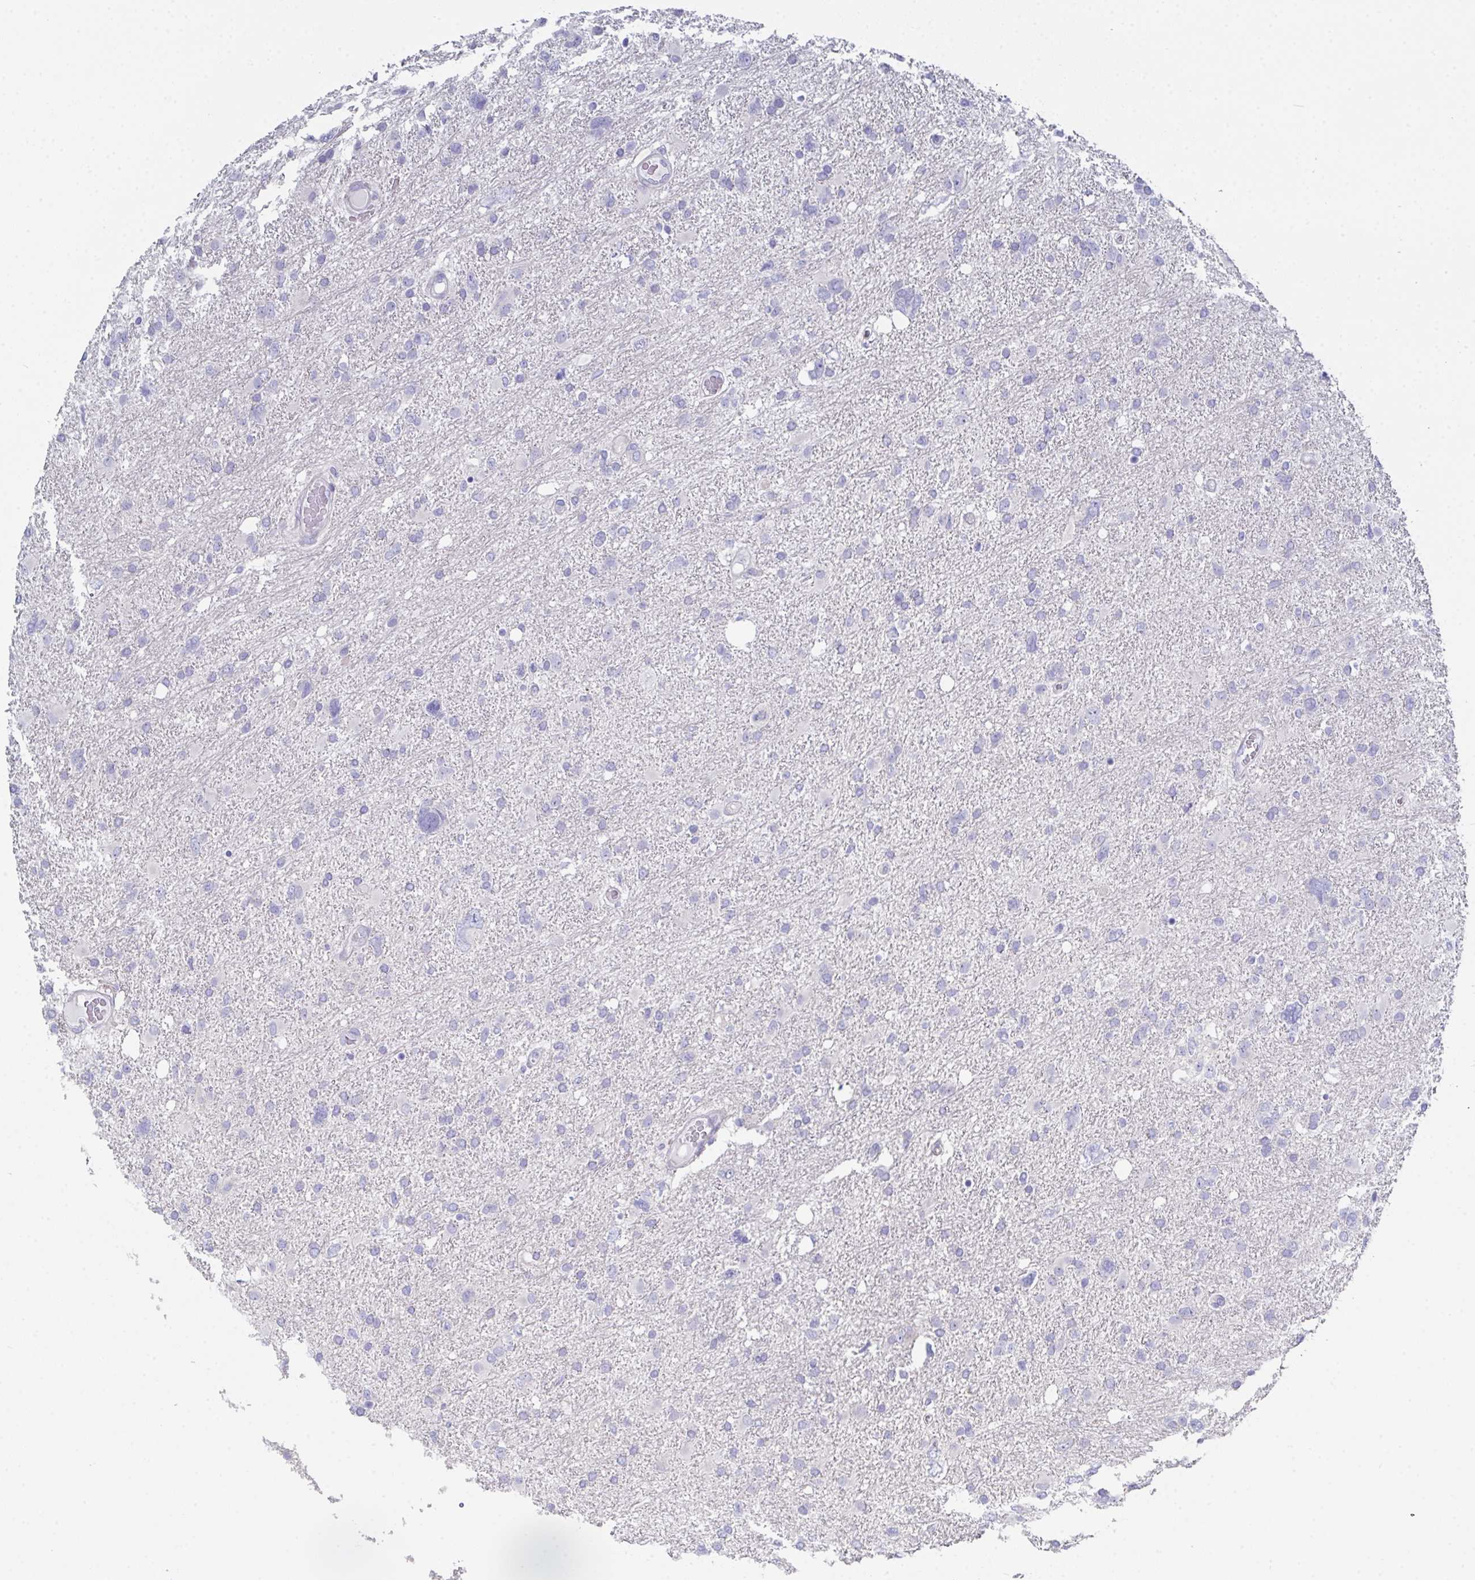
{"staining": {"intensity": "negative", "quantity": "none", "location": "none"}, "tissue": "glioma", "cell_type": "Tumor cells", "image_type": "cancer", "snomed": [{"axis": "morphology", "description": "Glioma, malignant, High grade"}, {"axis": "topography", "description": "Brain"}], "caption": "Tumor cells show no significant positivity in malignant glioma (high-grade).", "gene": "FBXO47", "patient": {"sex": "male", "age": 61}}